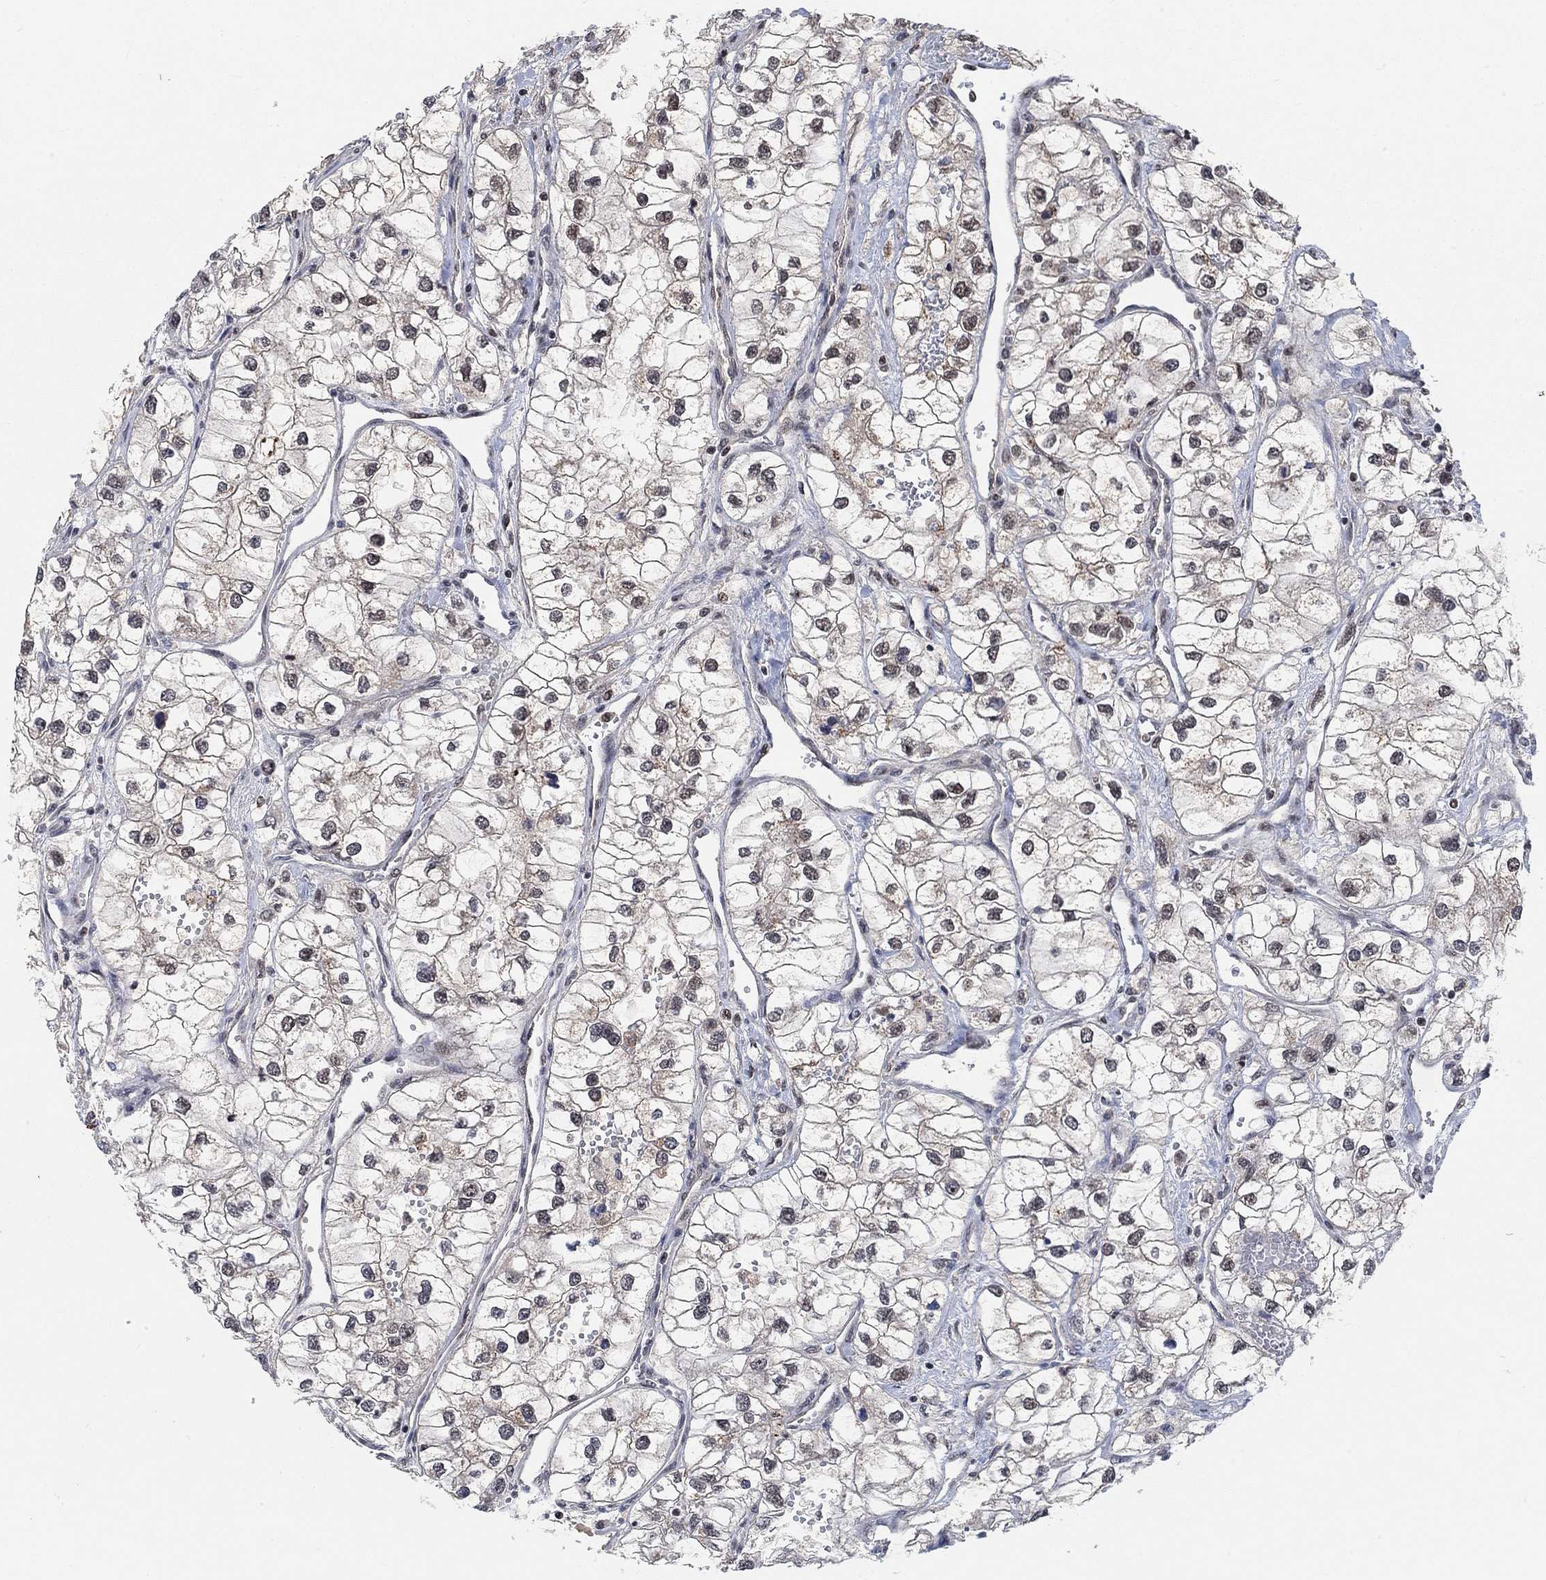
{"staining": {"intensity": "weak", "quantity": "<25%", "location": "nuclear"}, "tissue": "renal cancer", "cell_type": "Tumor cells", "image_type": "cancer", "snomed": [{"axis": "morphology", "description": "Adenocarcinoma, NOS"}, {"axis": "topography", "description": "Kidney"}], "caption": "Immunohistochemical staining of human renal cancer exhibits no significant positivity in tumor cells.", "gene": "THAP8", "patient": {"sex": "male", "age": 59}}